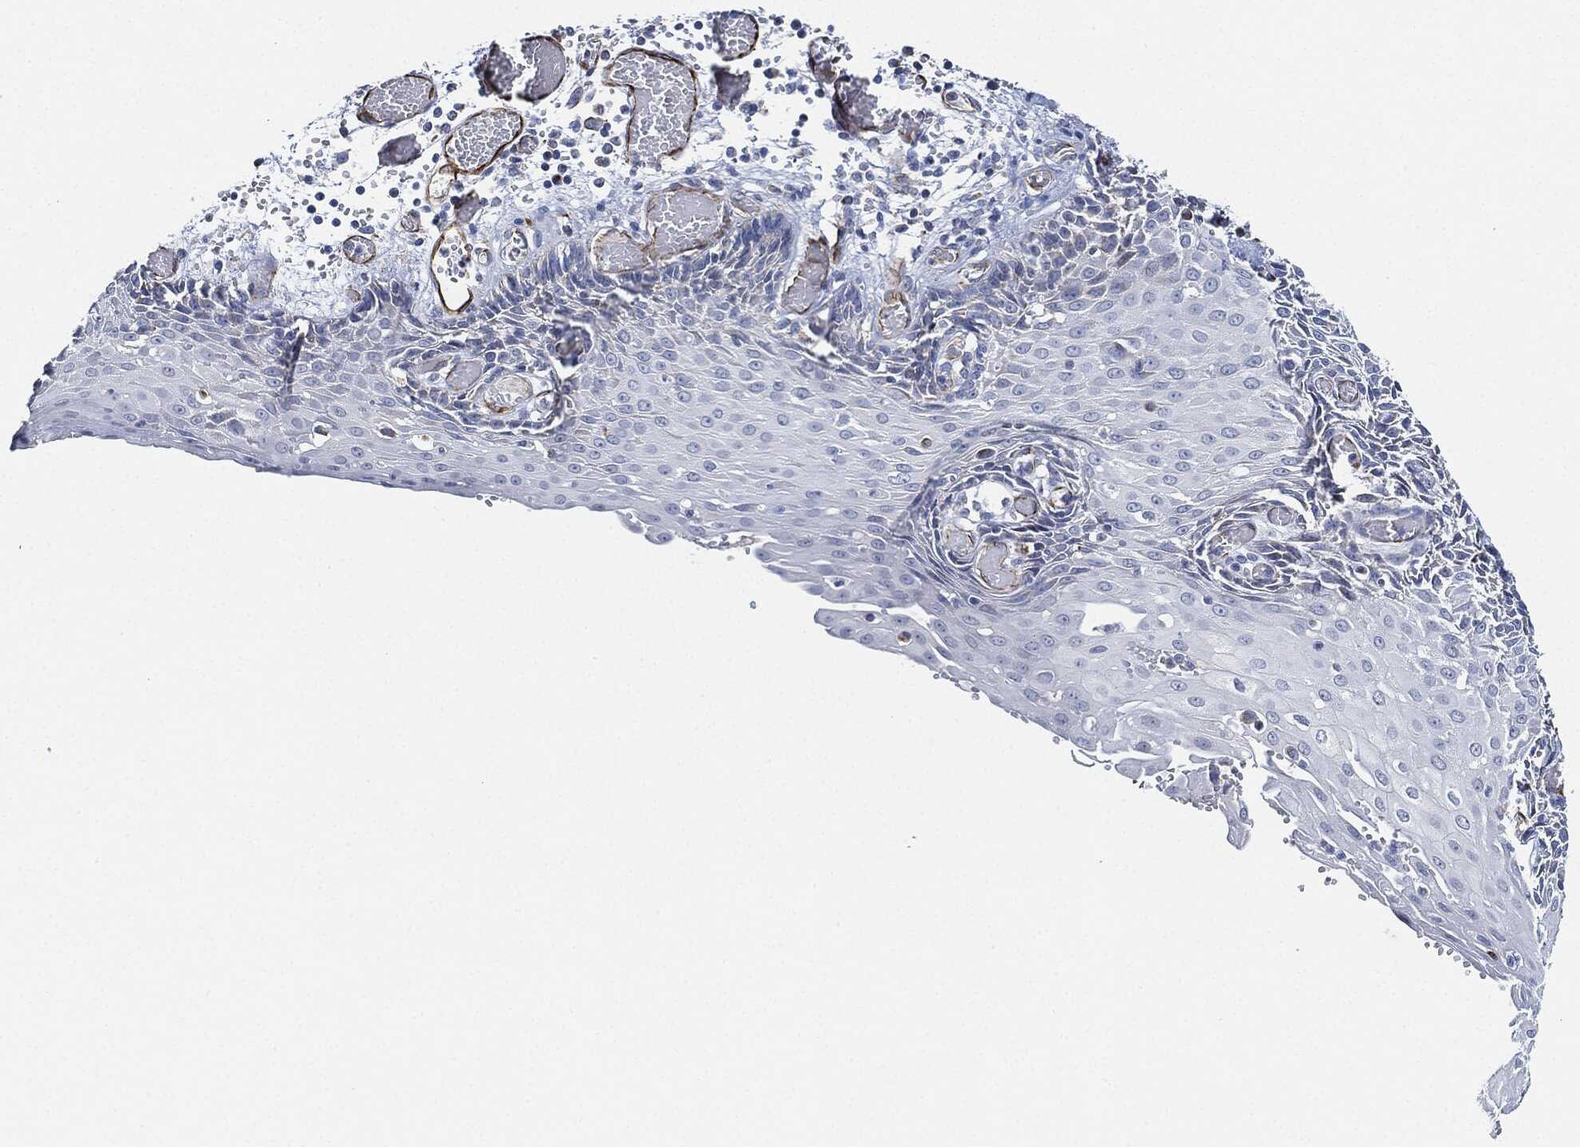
{"staining": {"intensity": "negative", "quantity": "none", "location": "none"}, "tissue": "esophagus", "cell_type": "Squamous epithelial cells", "image_type": "normal", "snomed": [{"axis": "morphology", "description": "Normal tissue, NOS"}, {"axis": "topography", "description": "Esophagus"}], "caption": "IHC histopathology image of normal esophagus stained for a protein (brown), which reveals no positivity in squamous epithelial cells.", "gene": "THSD1", "patient": {"sex": "male", "age": 58}}